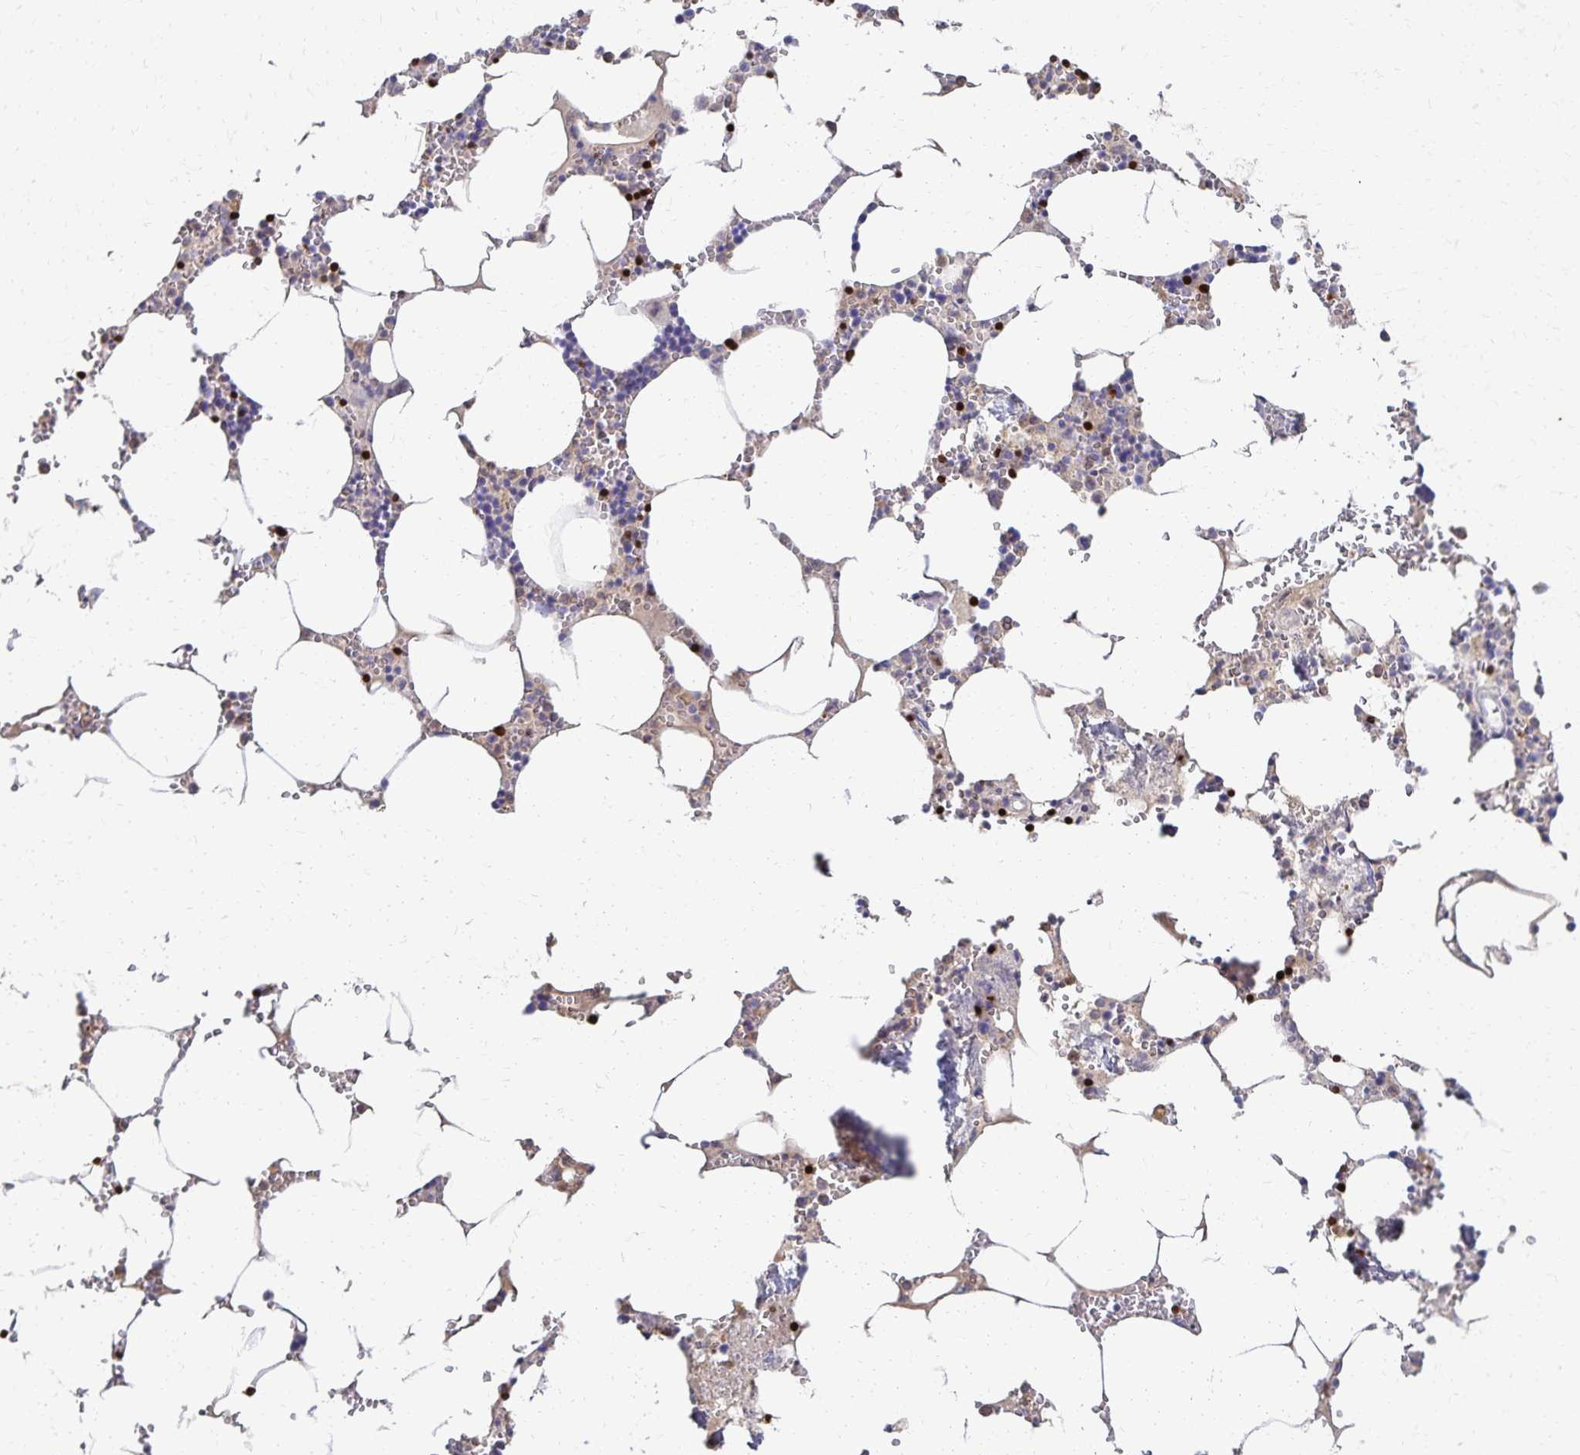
{"staining": {"intensity": "strong", "quantity": "<25%", "location": "nuclear"}, "tissue": "bone marrow", "cell_type": "Hematopoietic cells", "image_type": "normal", "snomed": [{"axis": "morphology", "description": "Normal tissue, NOS"}, {"axis": "topography", "description": "Bone marrow"}], "caption": "Immunohistochemical staining of unremarkable human bone marrow reveals medium levels of strong nuclear positivity in approximately <25% of hematopoietic cells. The staining is performed using DAB brown chromogen to label protein expression. The nuclei are counter-stained blue using hematoxylin.", "gene": "PAX5", "patient": {"sex": "male", "age": 54}}